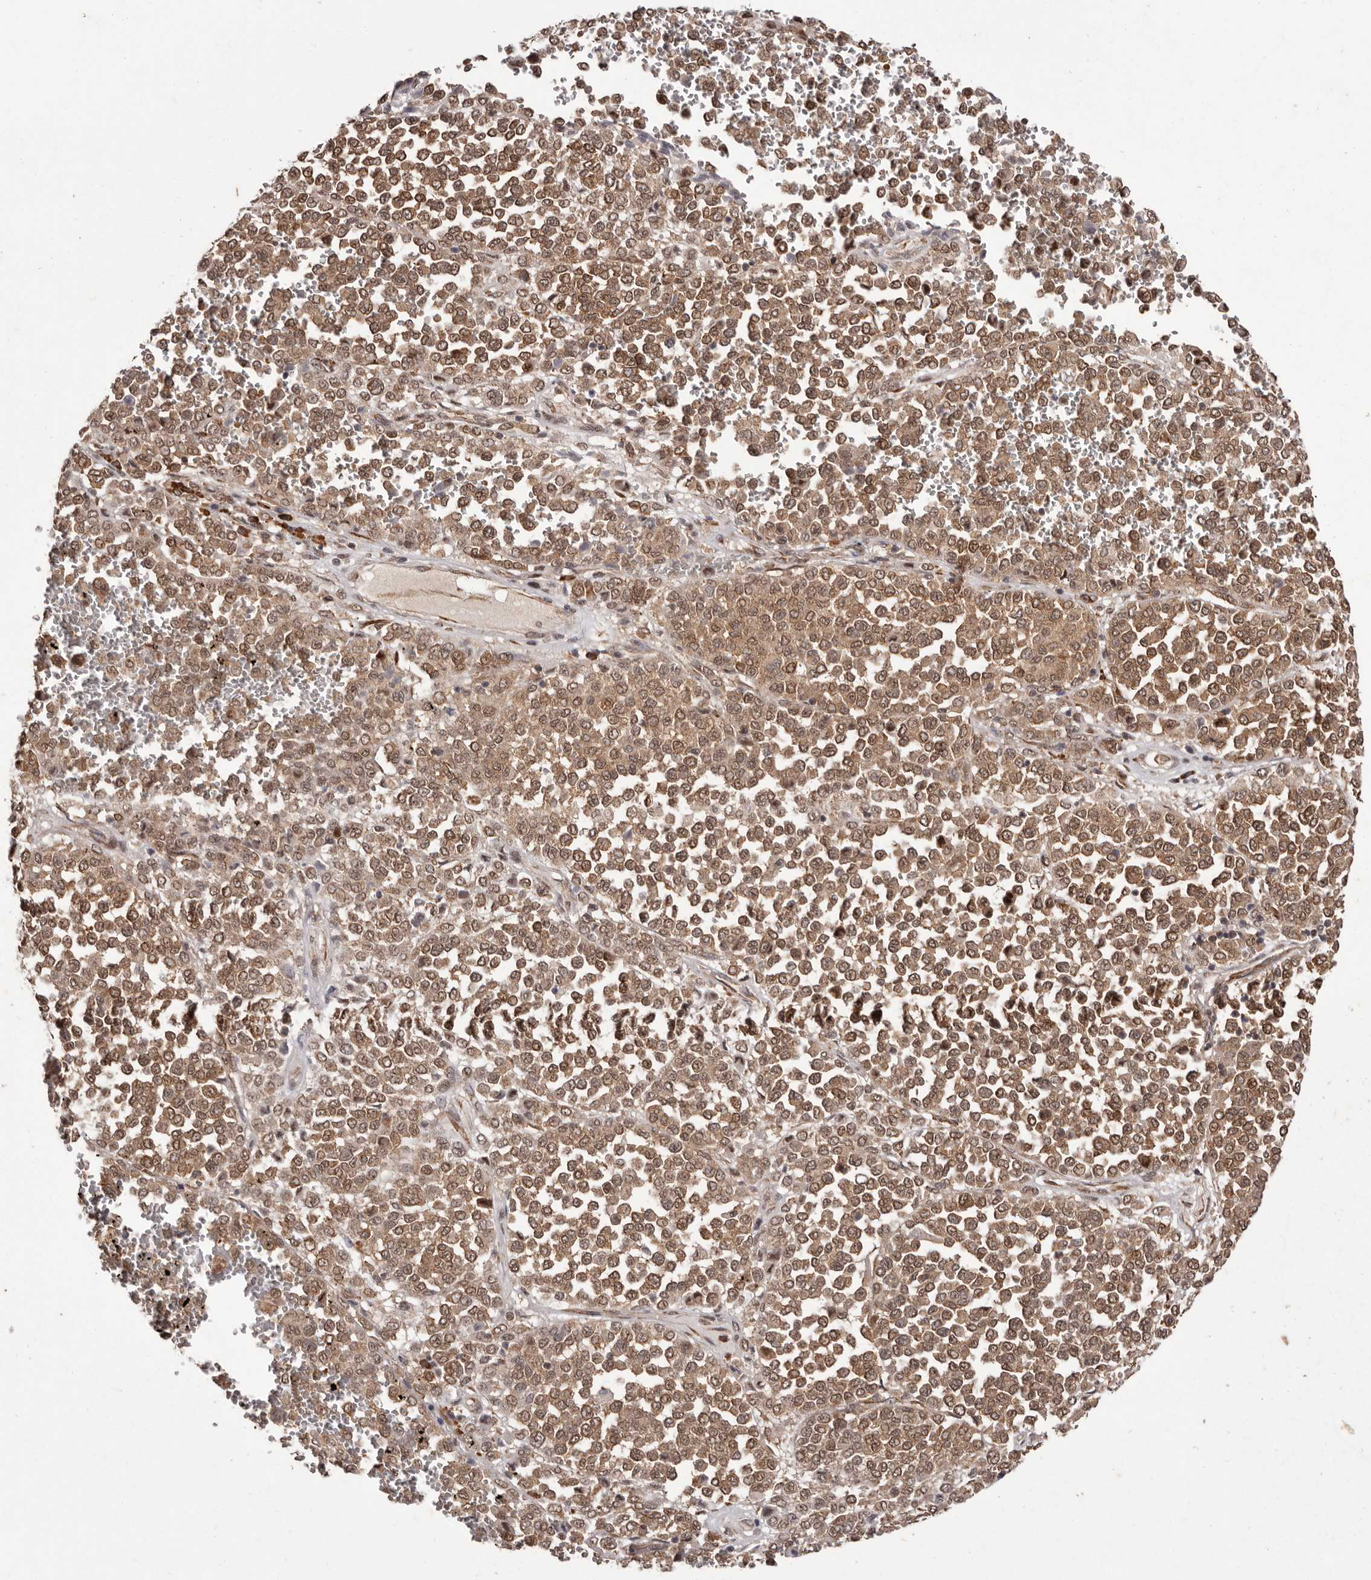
{"staining": {"intensity": "moderate", "quantity": ">75%", "location": "cytoplasmic/membranous,nuclear"}, "tissue": "melanoma", "cell_type": "Tumor cells", "image_type": "cancer", "snomed": [{"axis": "morphology", "description": "Malignant melanoma, Metastatic site"}, {"axis": "topography", "description": "Pancreas"}], "caption": "This micrograph displays immunohistochemistry staining of melanoma, with medium moderate cytoplasmic/membranous and nuclear positivity in approximately >75% of tumor cells.", "gene": "LRGUK", "patient": {"sex": "female", "age": 30}}